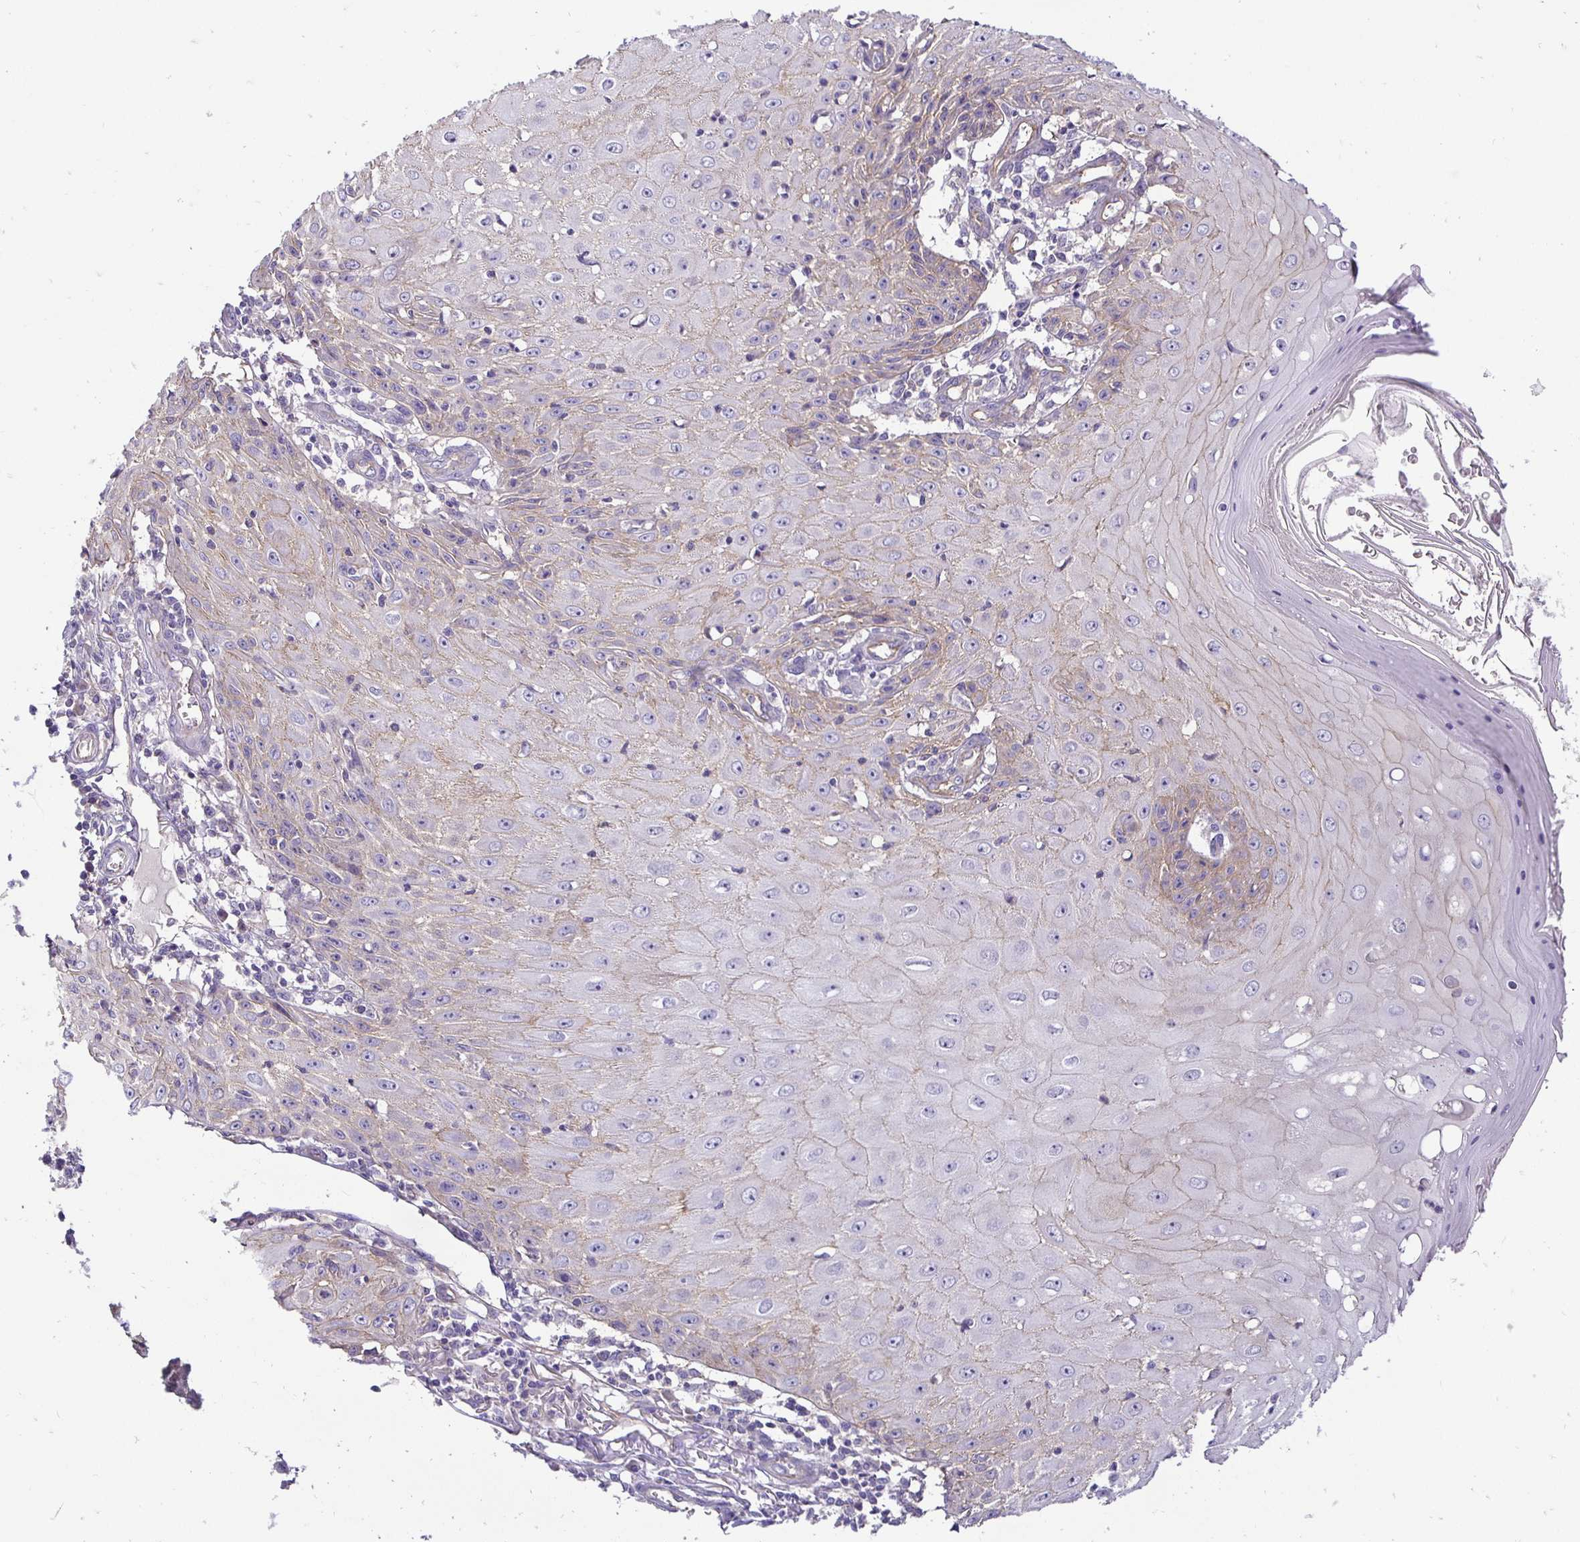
{"staining": {"intensity": "weak", "quantity": "<25%", "location": "cytoplasmic/membranous"}, "tissue": "skin cancer", "cell_type": "Tumor cells", "image_type": "cancer", "snomed": [{"axis": "morphology", "description": "Squamous cell carcinoma, NOS"}, {"axis": "topography", "description": "Skin"}], "caption": "The micrograph shows no significant staining in tumor cells of squamous cell carcinoma (skin).", "gene": "SLC9A1", "patient": {"sex": "female", "age": 73}}